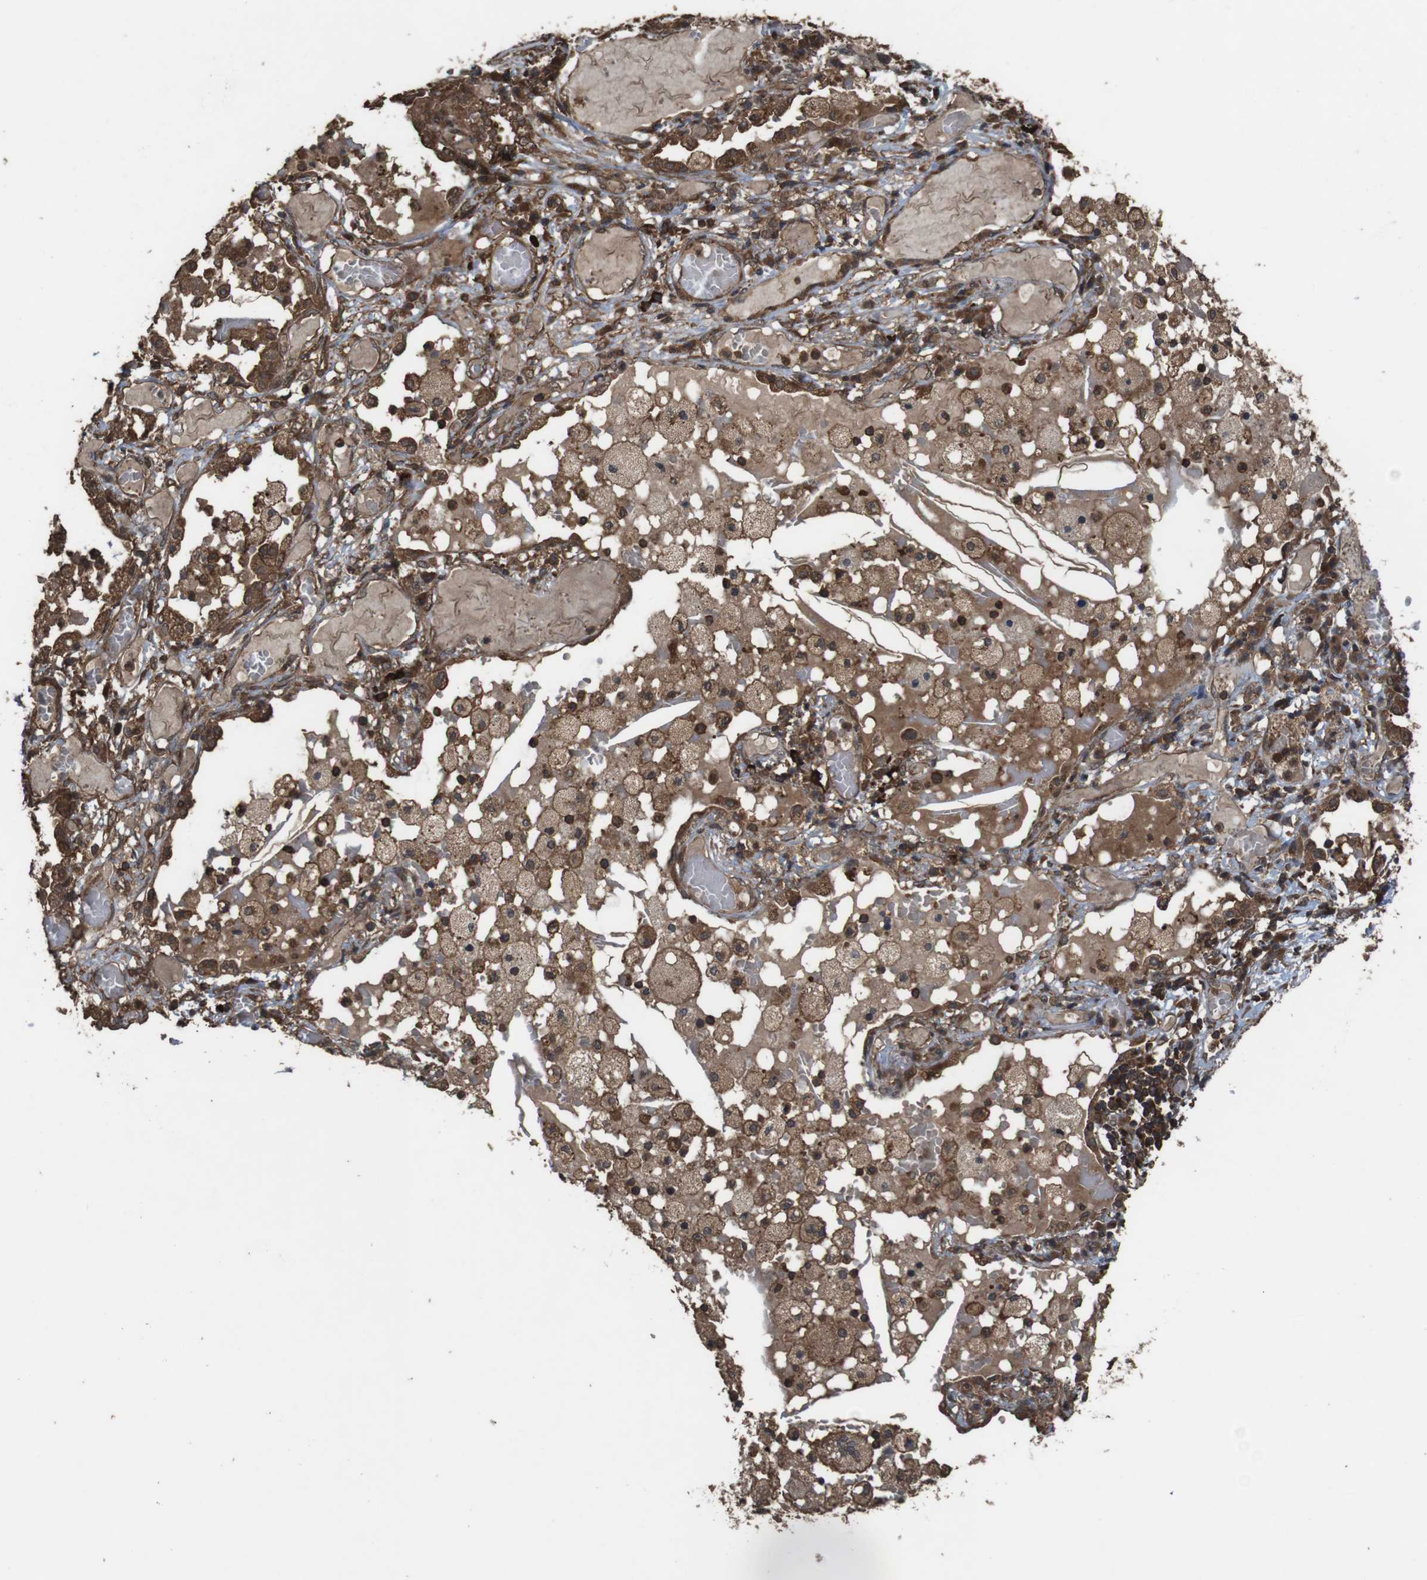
{"staining": {"intensity": "strong", "quantity": ">75%", "location": "cytoplasmic/membranous"}, "tissue": "lung cancer", "cell_type": "Tumor cells", "image_type": "cancer", "snomed": [{"axis": "morphology", "description": "Squamous cell carcinoma, NOS"}, {"axis": "topography", "description": "Lung"}], "caption": "Immunohistochemical staining of human lung squamous cell carcinoma exhibits high levels of strong cytoplasmic/membranous protein expression in approximately >75% of tumor cells.", "gene": "BAG4", "patient": {"sex": "male", "age": 71}}